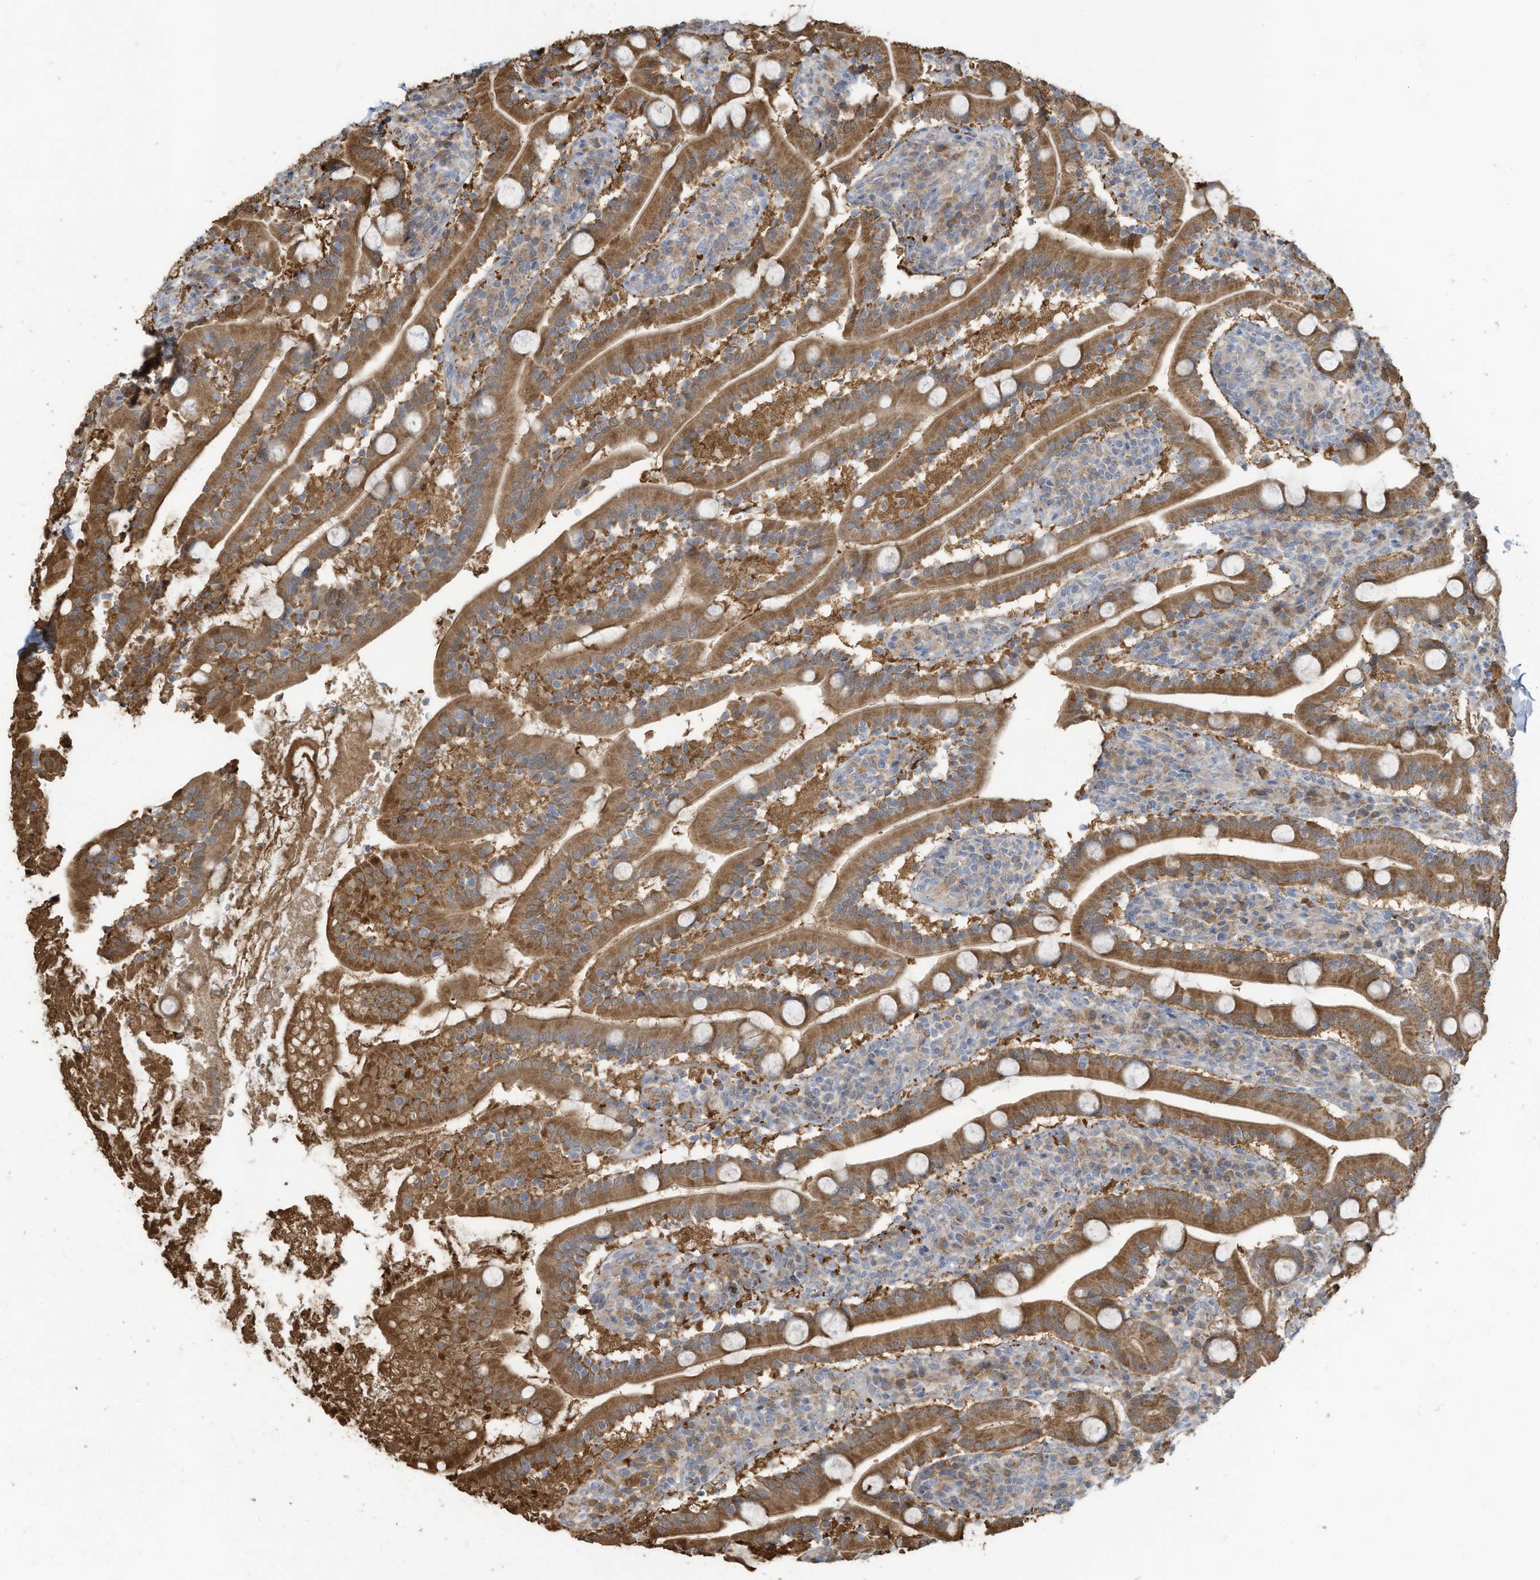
{"staining": {"intensity": "moderate", "quantity": ">75%", "location": "cytoplasmic/membranous"}, "tissue": "duodenum", "cell_type": "Glandular cells", "image_type": "normal", "snomed": [{"axis": "morphology", "description": "Normal tissue, NOS"}, {"axis": "topography", "description": "Duodenum"}], "caption": "The image displays staining of unremarkable duodenum, revealing moderate cytoplasmic/membranous protein positivity (brown color) within glandular cells. (DAB IHC with brightfield microscopy, high magnification).", "gene": "GTPBP2", "patient": {"sex": "male", "age": 35}}